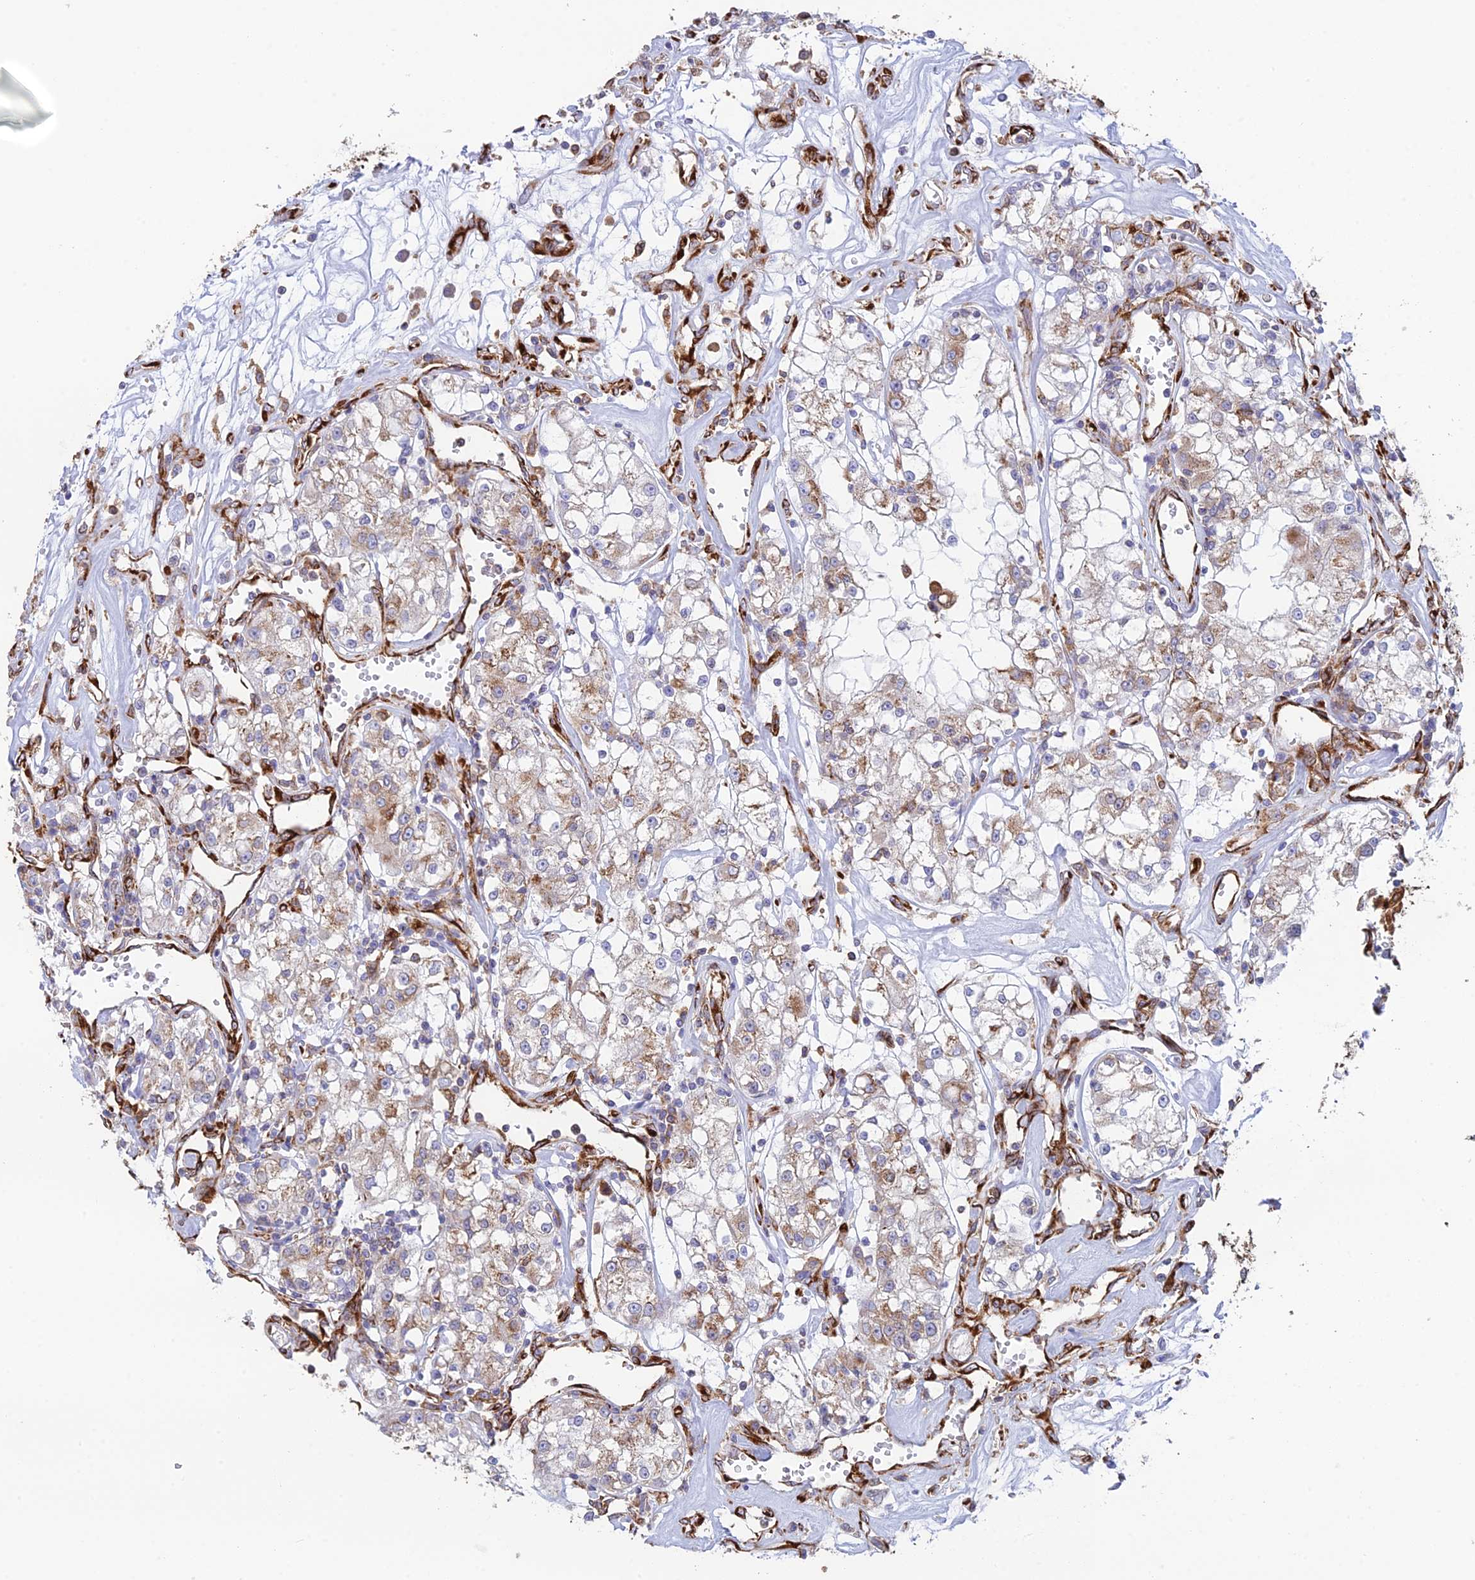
{"staining": {"intensity": "weak", "quantity": "25%-75%", "location": "cytoplasmic/membranous"}, "tissue": "renal cancer", "cell_type": "Tumor cells", "image_type": "cancer", "snomed": [{"axis": "morphology", "description": "Adenocarcinoma, NOS"}, {"axis": "topography", "description": "Kidney"}], "caption": "Human renal cancer (adenocarcinoma) stained for a protein (brown) exhibits weak cytoplasmic/membranous positive positivity in about 25%-75% of tumor cells.", "gene": "CCDC69", "patient": {"sex": "female", "age": 59}}